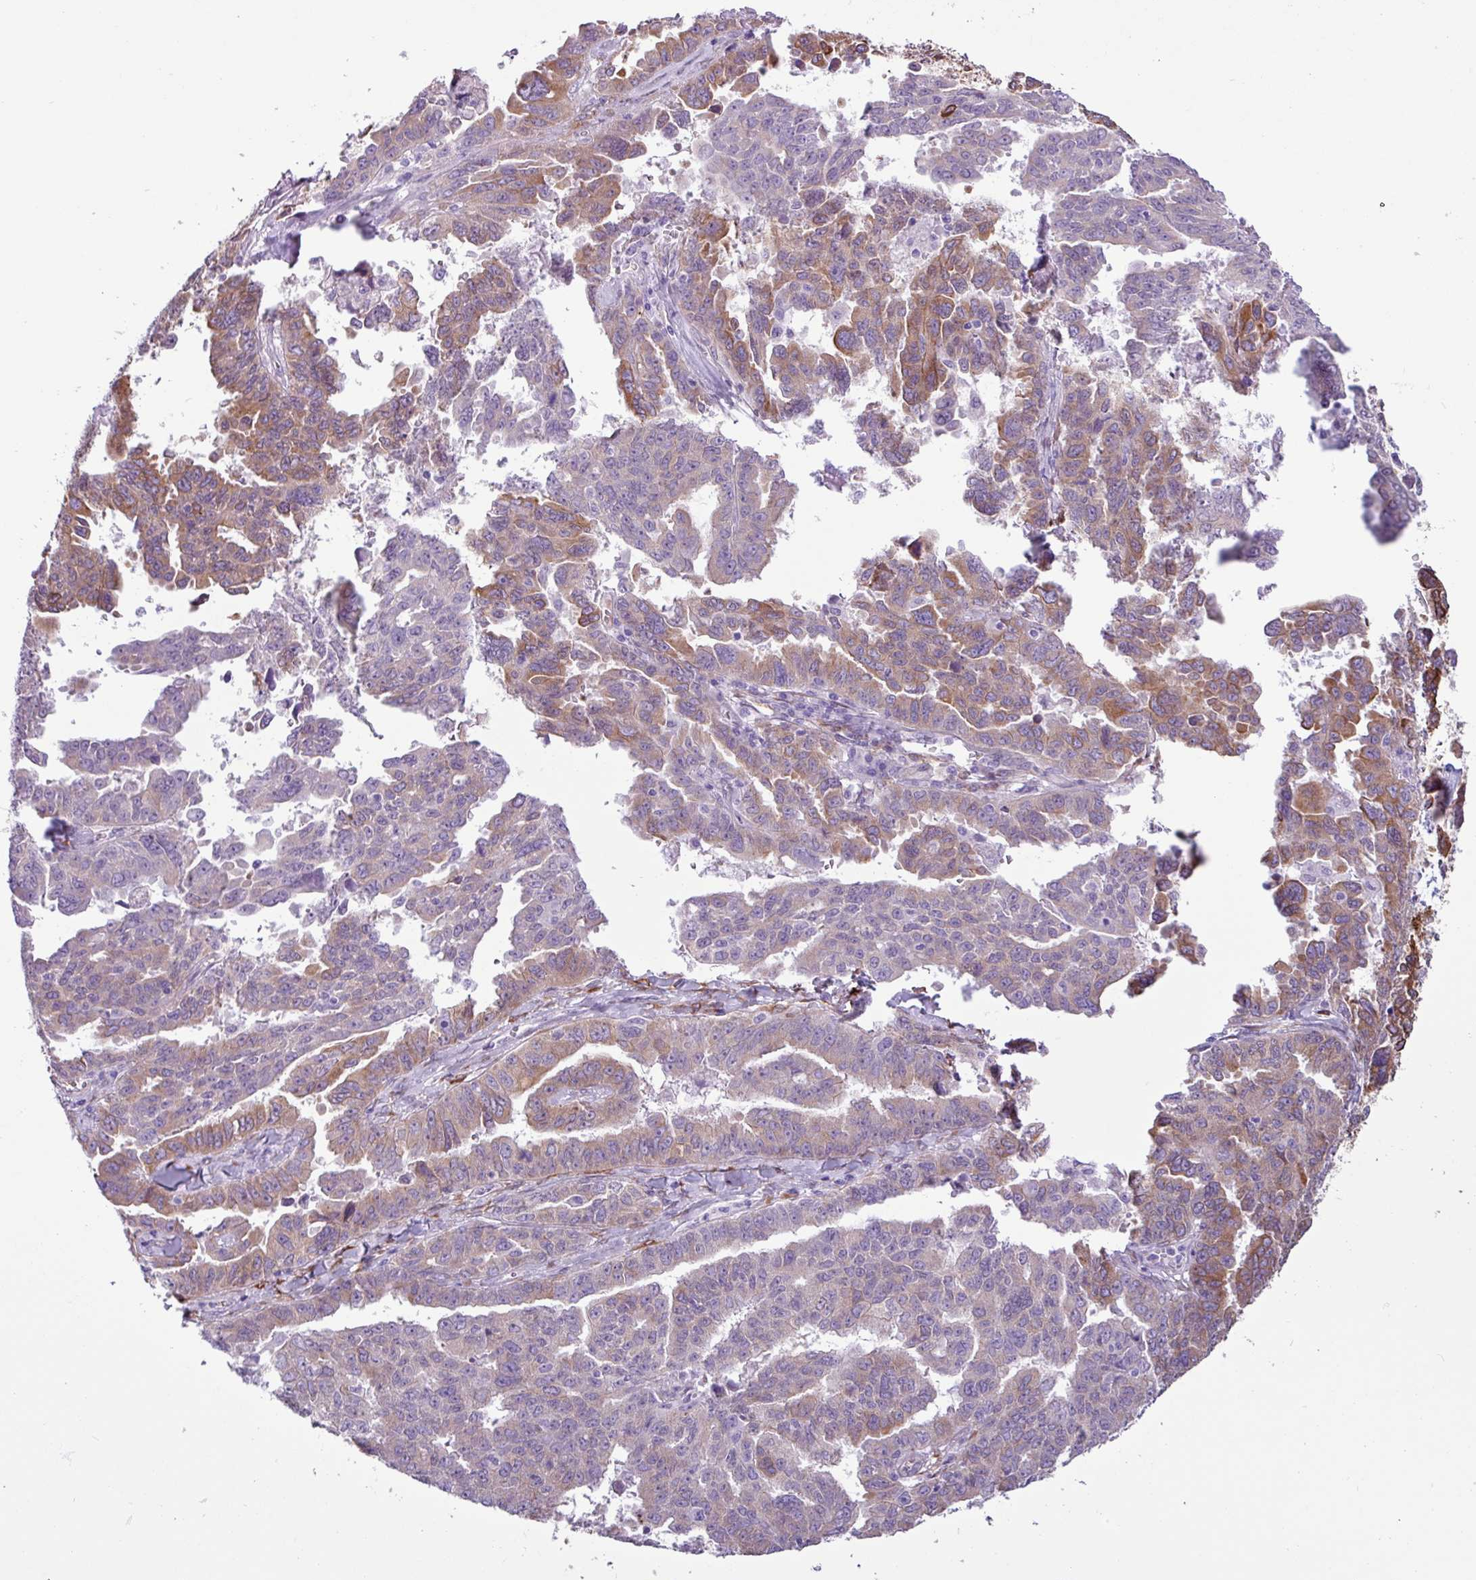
{"staining": {"intensity": "moderate", "quantity": "25%-75%", "location": "cytoplasmic/membranous"}, "tissue": "ovarian cancer", "cell_type": "Tumor cells", "image_type": "cancer", "snomed": [{"axis": "morphology", "description": "Adenocarcinoma, NOS"}, {"axis": "morphology", "description": "Carcinoma, endometroid"}, {"axis": "topography", "description": "Ovary"}], "caption": "Immunohistochemistry (IHC) (DAB) staining of ovarian endometroid carcinoma shows moderate cytoplasmic/membranous protein expression in about 25%-75% of tumor cells. (DAB = brown stain, brightfield microscopy at high magnification).", "gene": "SLC38A1", "patient": {"sex": "female", "age": 72}}